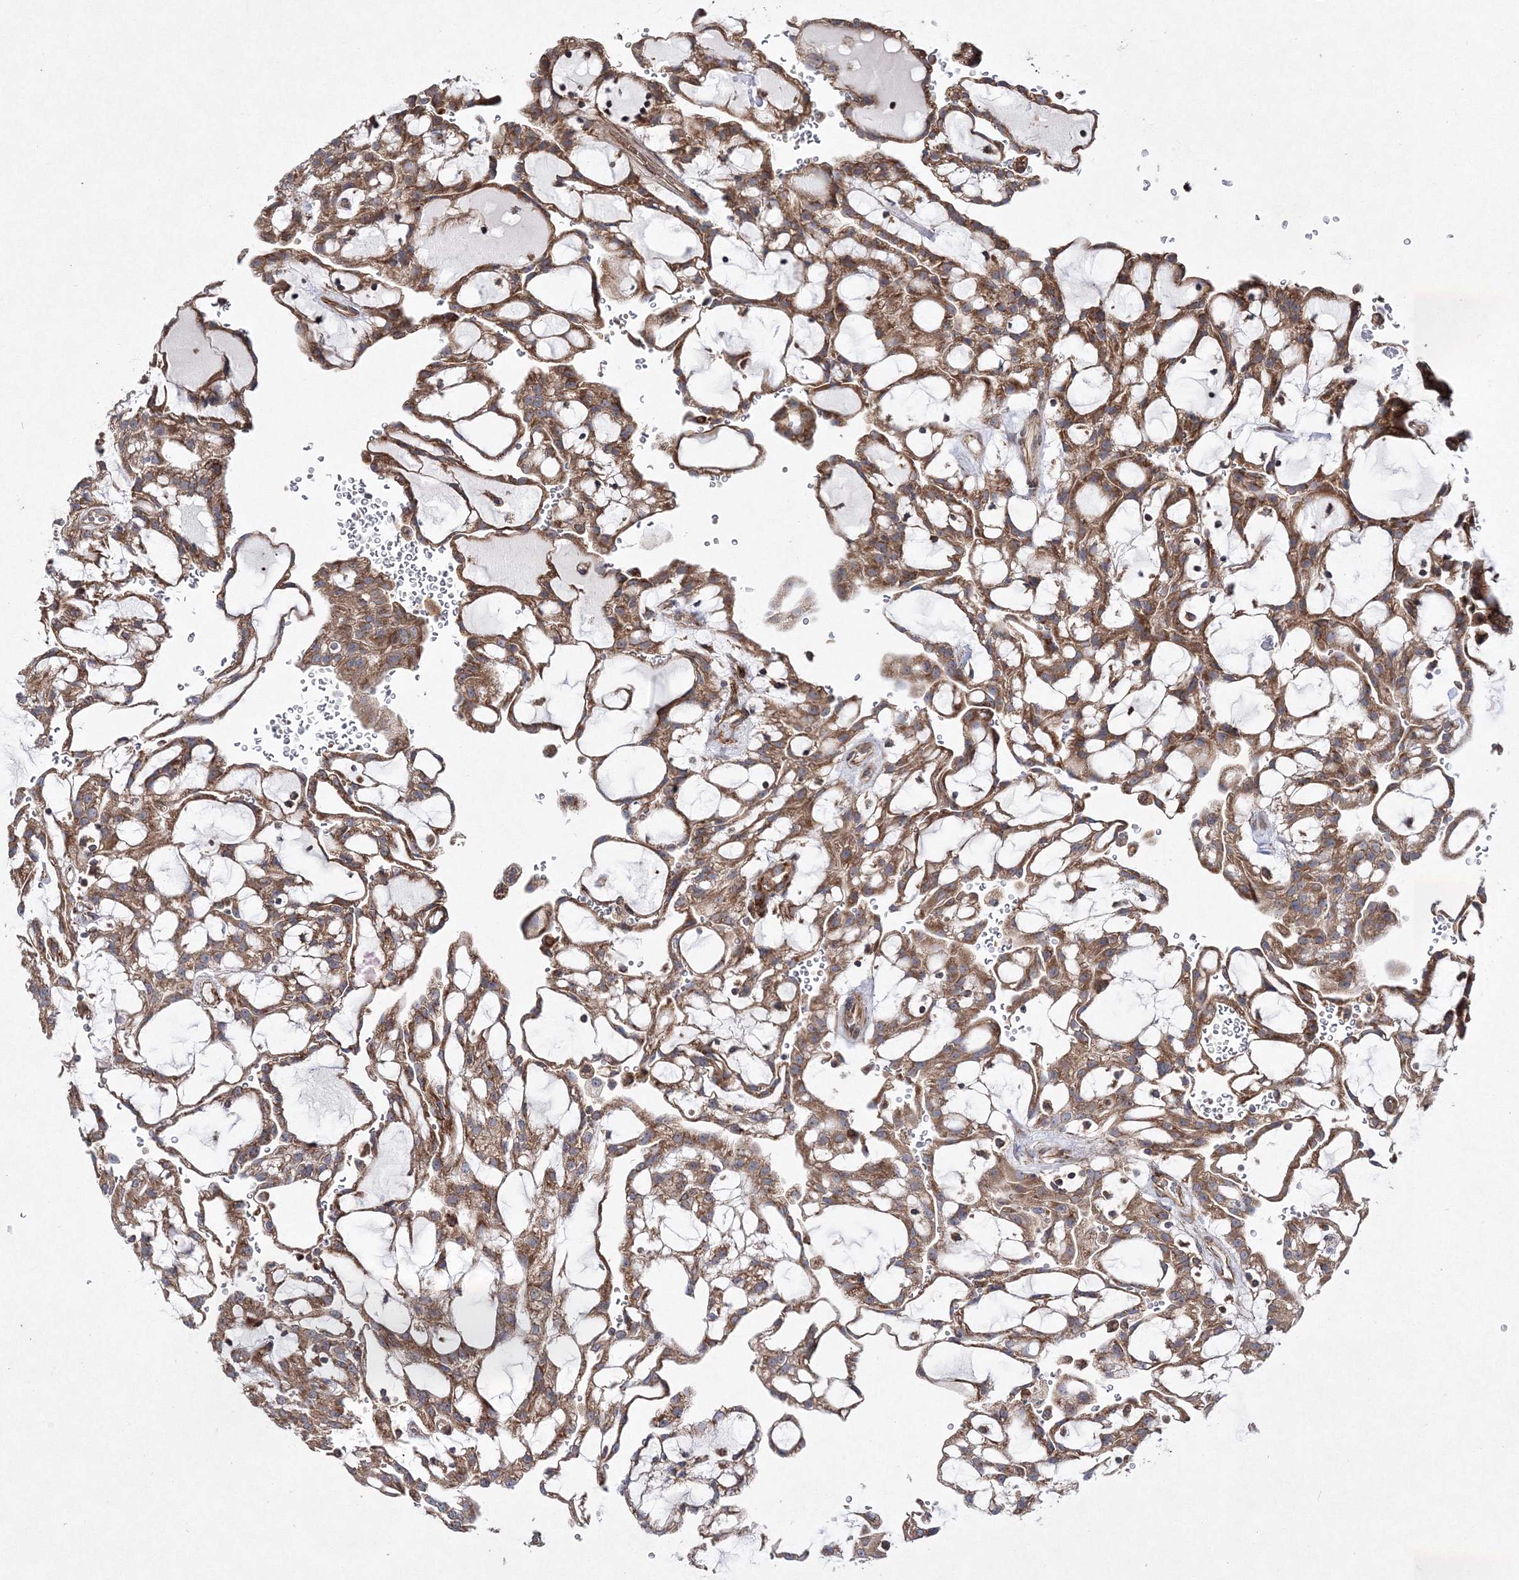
{"staining": {"intensity": "moderate", "quantity": ">75%", "location": "cytoplasmic/membranous"}, "tissue": "renal cancer", "cell_type": "Tumor cells", "image_type": "cancer", "snomed": [{"axis": "morphology", "description": "Adenocarcinoma, NOS"}, {"axis": "topography", "description": "Kidney"}], "caption": "Immunohistochemistry of renal cancer (adenocarcinoma) demonstrates medium levels of moderate cytoplasmic/membranous positivity in about >75% of tumor cells. The staining was performed using DAB, with brown indicating positive protein expression. Nuclei are stained blue with hematoxylin.", "gene": "DNAJC13", "patient": {"sex": "male", "age": 63}}